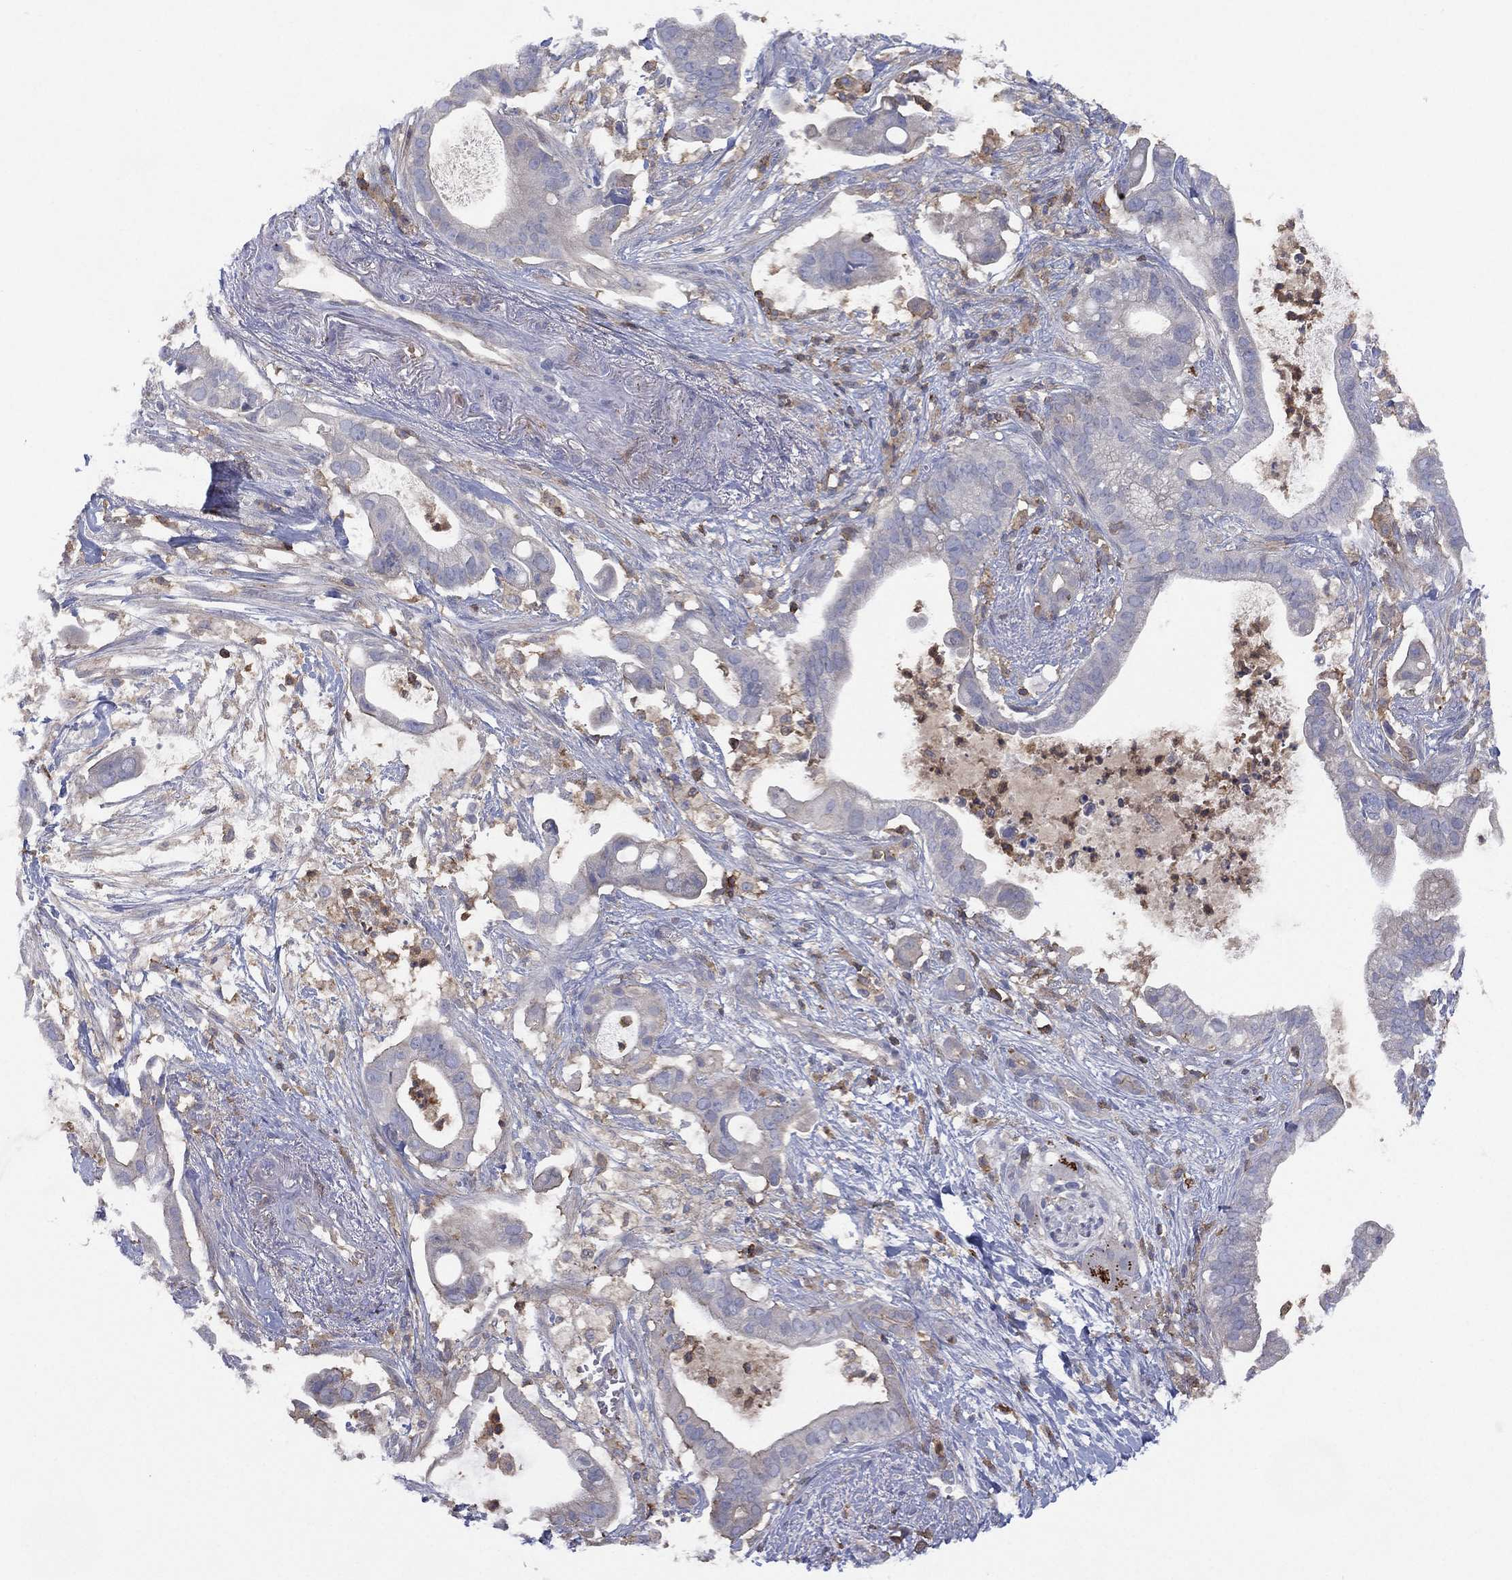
{"staining": {"intensity": "weak", "quantity": "<25%", "location": "cytoplasmic/membranous"}, "tissue": "pancreatic cancer", "cell_type": "Tumor cells", "image_type": "cancer", "snomed": [{"axis": "morphology", "description": "Adenocarcinoma, NOS"}, {"axis": "topography", "description": "Pancreas"}], "caption": "High magnification brightfield microscopy of pancreatic adenocarcinoma stained with DAB (3,3'-diaminobenzidine) (brown) and counterstained with hematoxylin (blue): tumor cells show no significant staining.", "gene": "DOCK8", "patient": {"sex": "male", "age": 61}}